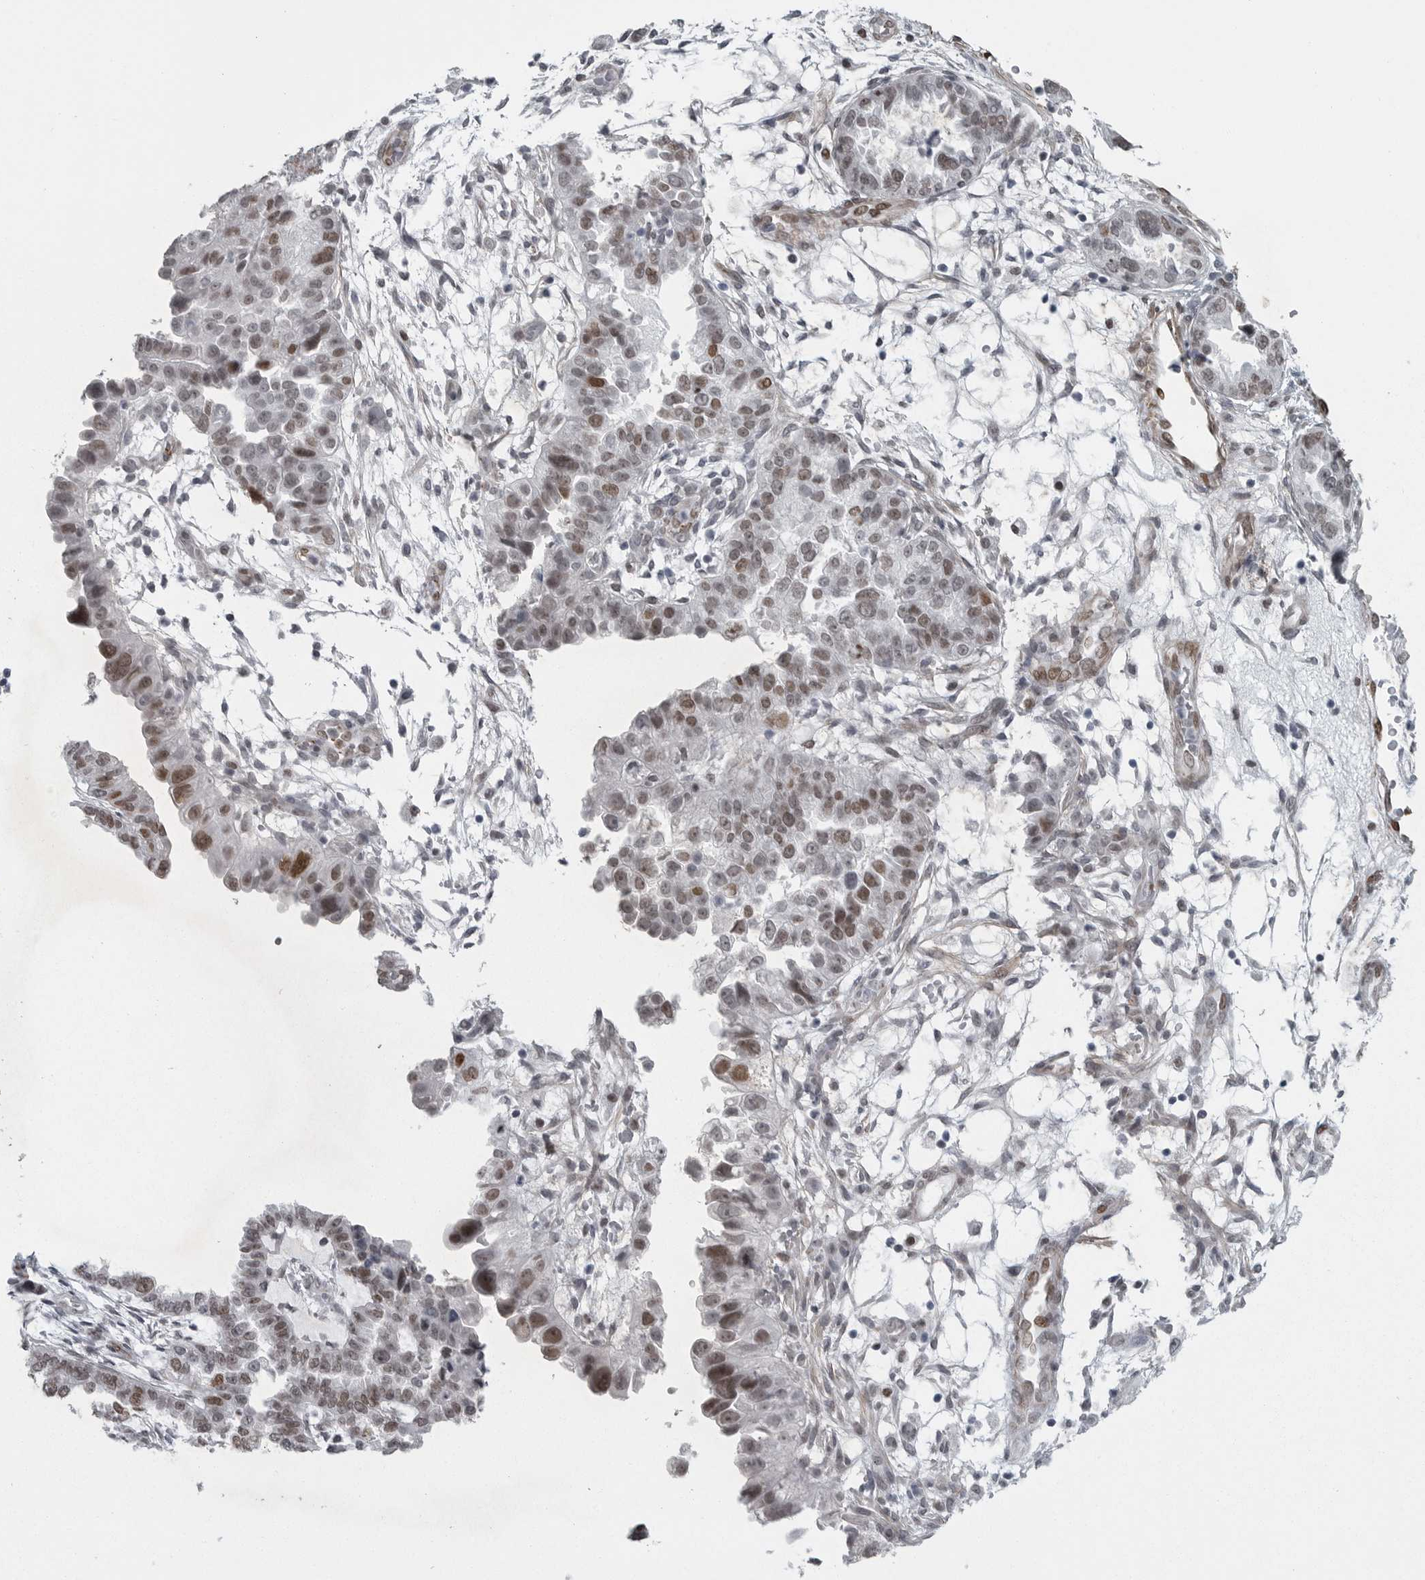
{"staining": {"intensity": "moderate", "quantity": "25%-75%", "location": "nuclear"}, "tissue": "endometrial cancer", "cell_type": "Tumor cells", "image_type": "cancer", "snomed": [{"axis": "morphology", "description": "Adenocarcinoma, NOS"}, {"axis": "topography", "description": "Endometrium"}], "caption": "Immunohistochemical staining of human adenocarcinoma (endometrial) displays moderate nuclear protein staining in about 25%-75% of tumor cells. (Stains: DAB (3,3'-diaminobenzidine) in brown, nuclei in blue, Microscopy: brightfield microscopy at high magnification).", "gene": "HMGN3", "patient": {"sex": "female", "age": 85}}